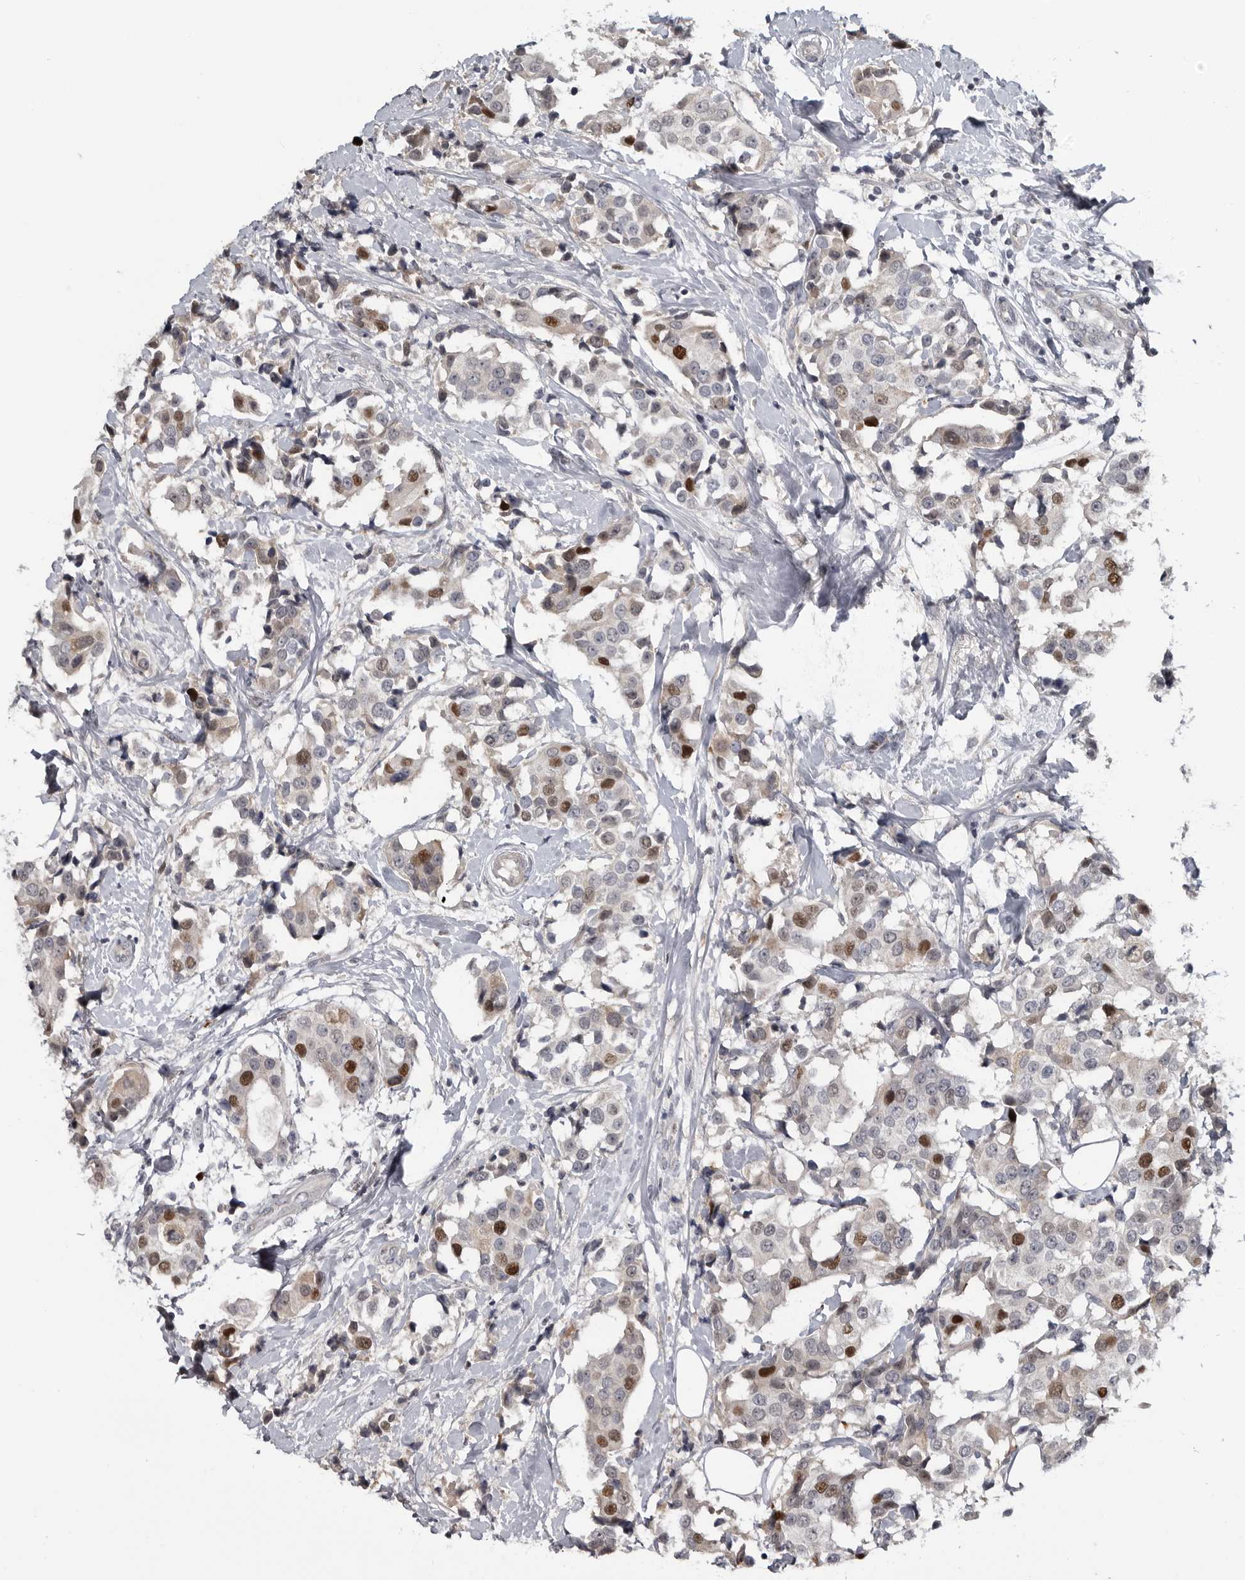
{"staining": {"intensity": "moderate", "quantity": "25%-75%", "location": "nuclear"}, "tissue": "breast cancer", "cell_type": "Tumor cells", "image_type": "cancer", "snomed": [{"axis": "morphology", "description": "Normal tissue, NOS"}, {"axis": "morphology", "description": "Duct carcinoma"}, {"axis": "topography", "description": "Breast"}], "caption": "High-power microscopy captured an immunohistochemistry (IHC) image of breast cancer, revealing moderate nuclear positivity in approximately 25%-75% of tumor cells.", "gene": "ZNF277", "patient": {"sex": "female", "age": 39}}